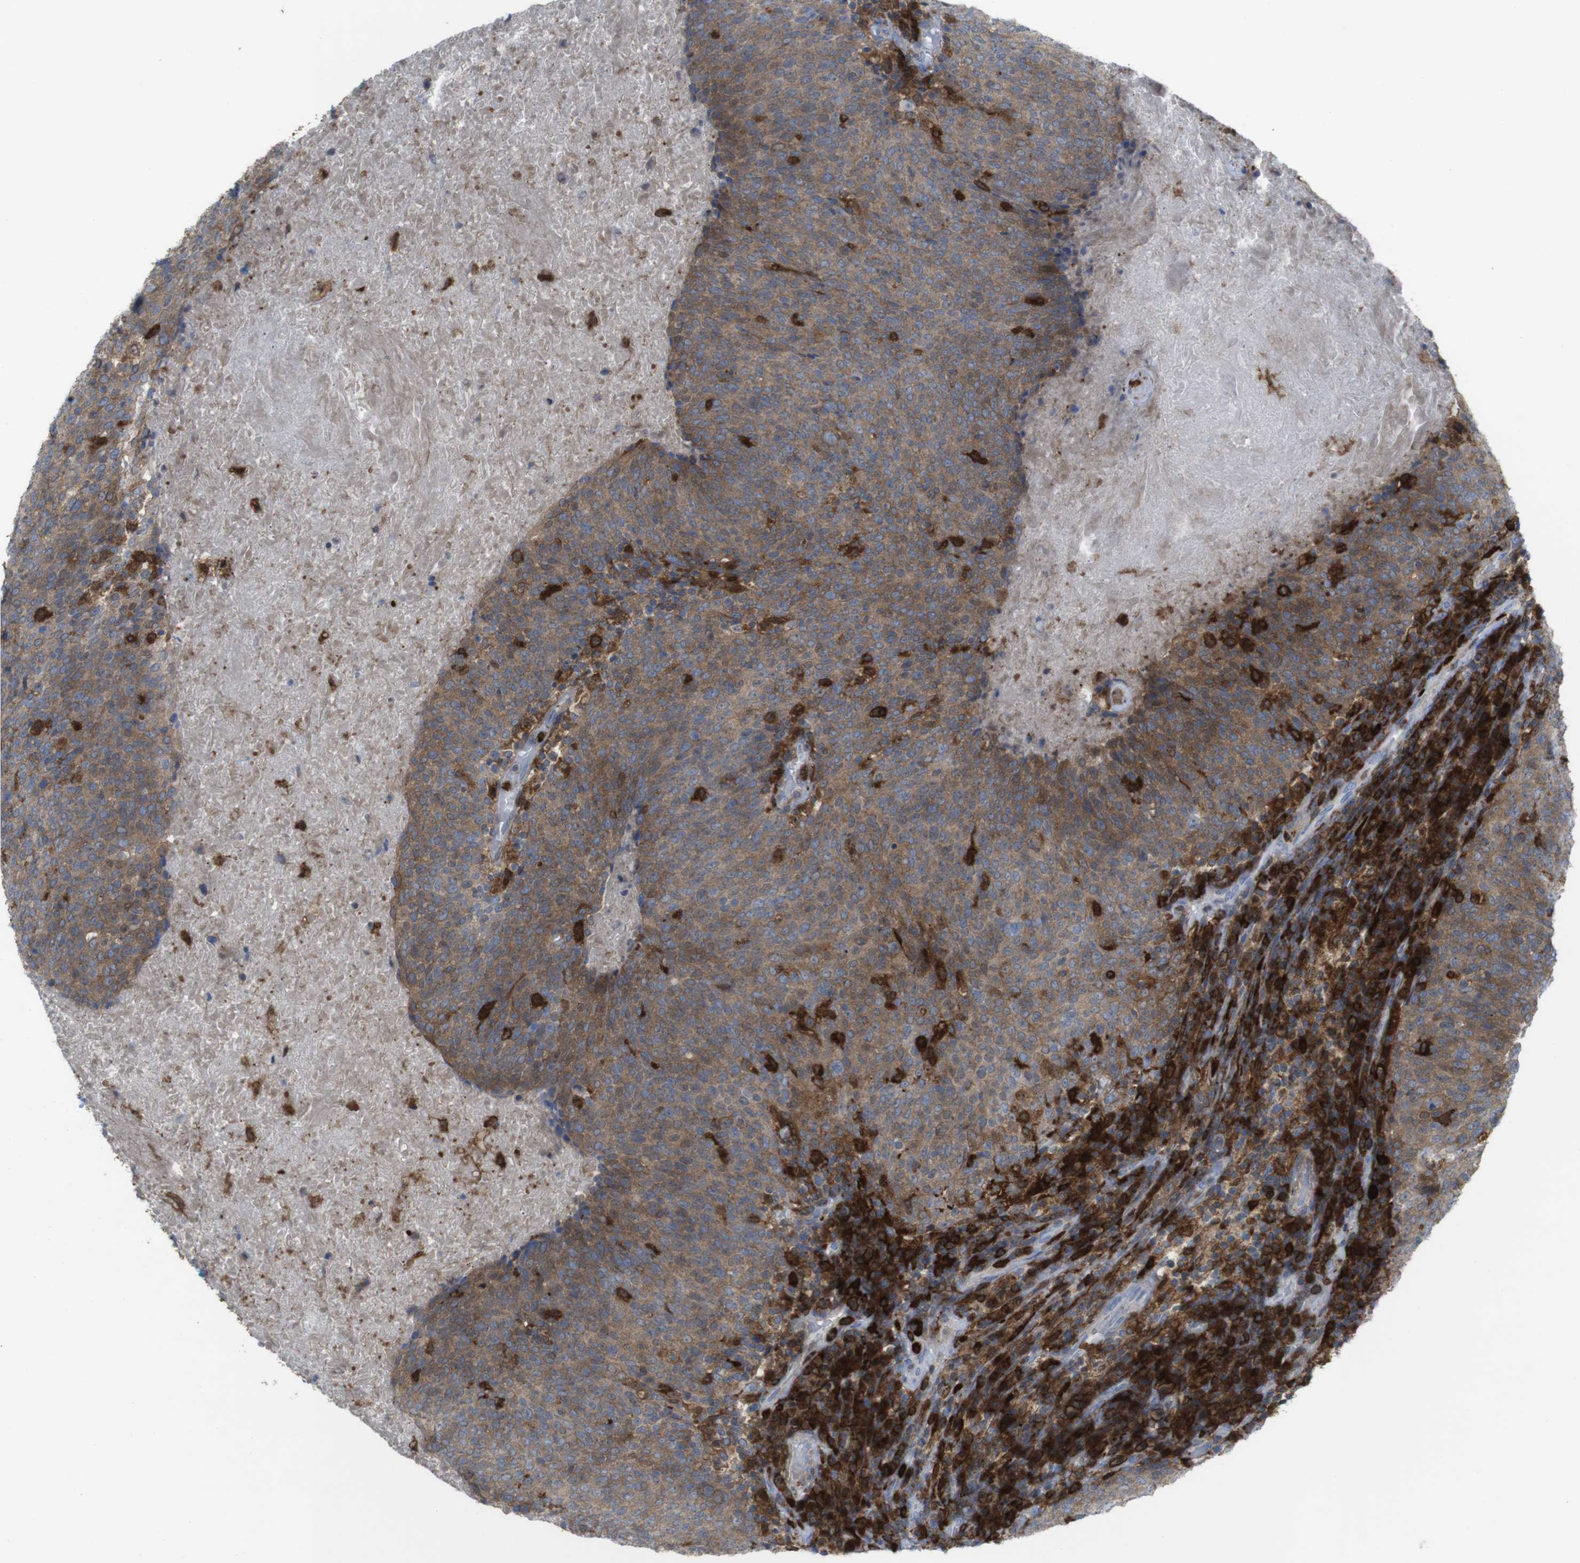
{"staining": {"intensity": "strong", "quantity": ">75%", "location": "cytoplasmic/membranous"}, "tissue": "head and neck cancer", "cell_type": "Tumor cells", "image_type": "cancer", "snomed": [{"axis": "morphology", "description": "Squamous cell carcinoma, NOS"}, {"axis": "morphology", "description": "Squamous cell carcinoma, metastatic, NOS"}, {"axis": "topography", "description": "Lymph node"}, {"axis": "topography", "description": "Head-Neck"}], "caption": "This is a histology image of immunohistochemistry staining of head and neck cancer, which shows strong staining in the cytoplasmic/membranous of tumor cells.", "gene": "PRKCD", "patient": {"sex": "male", "age": 62}}